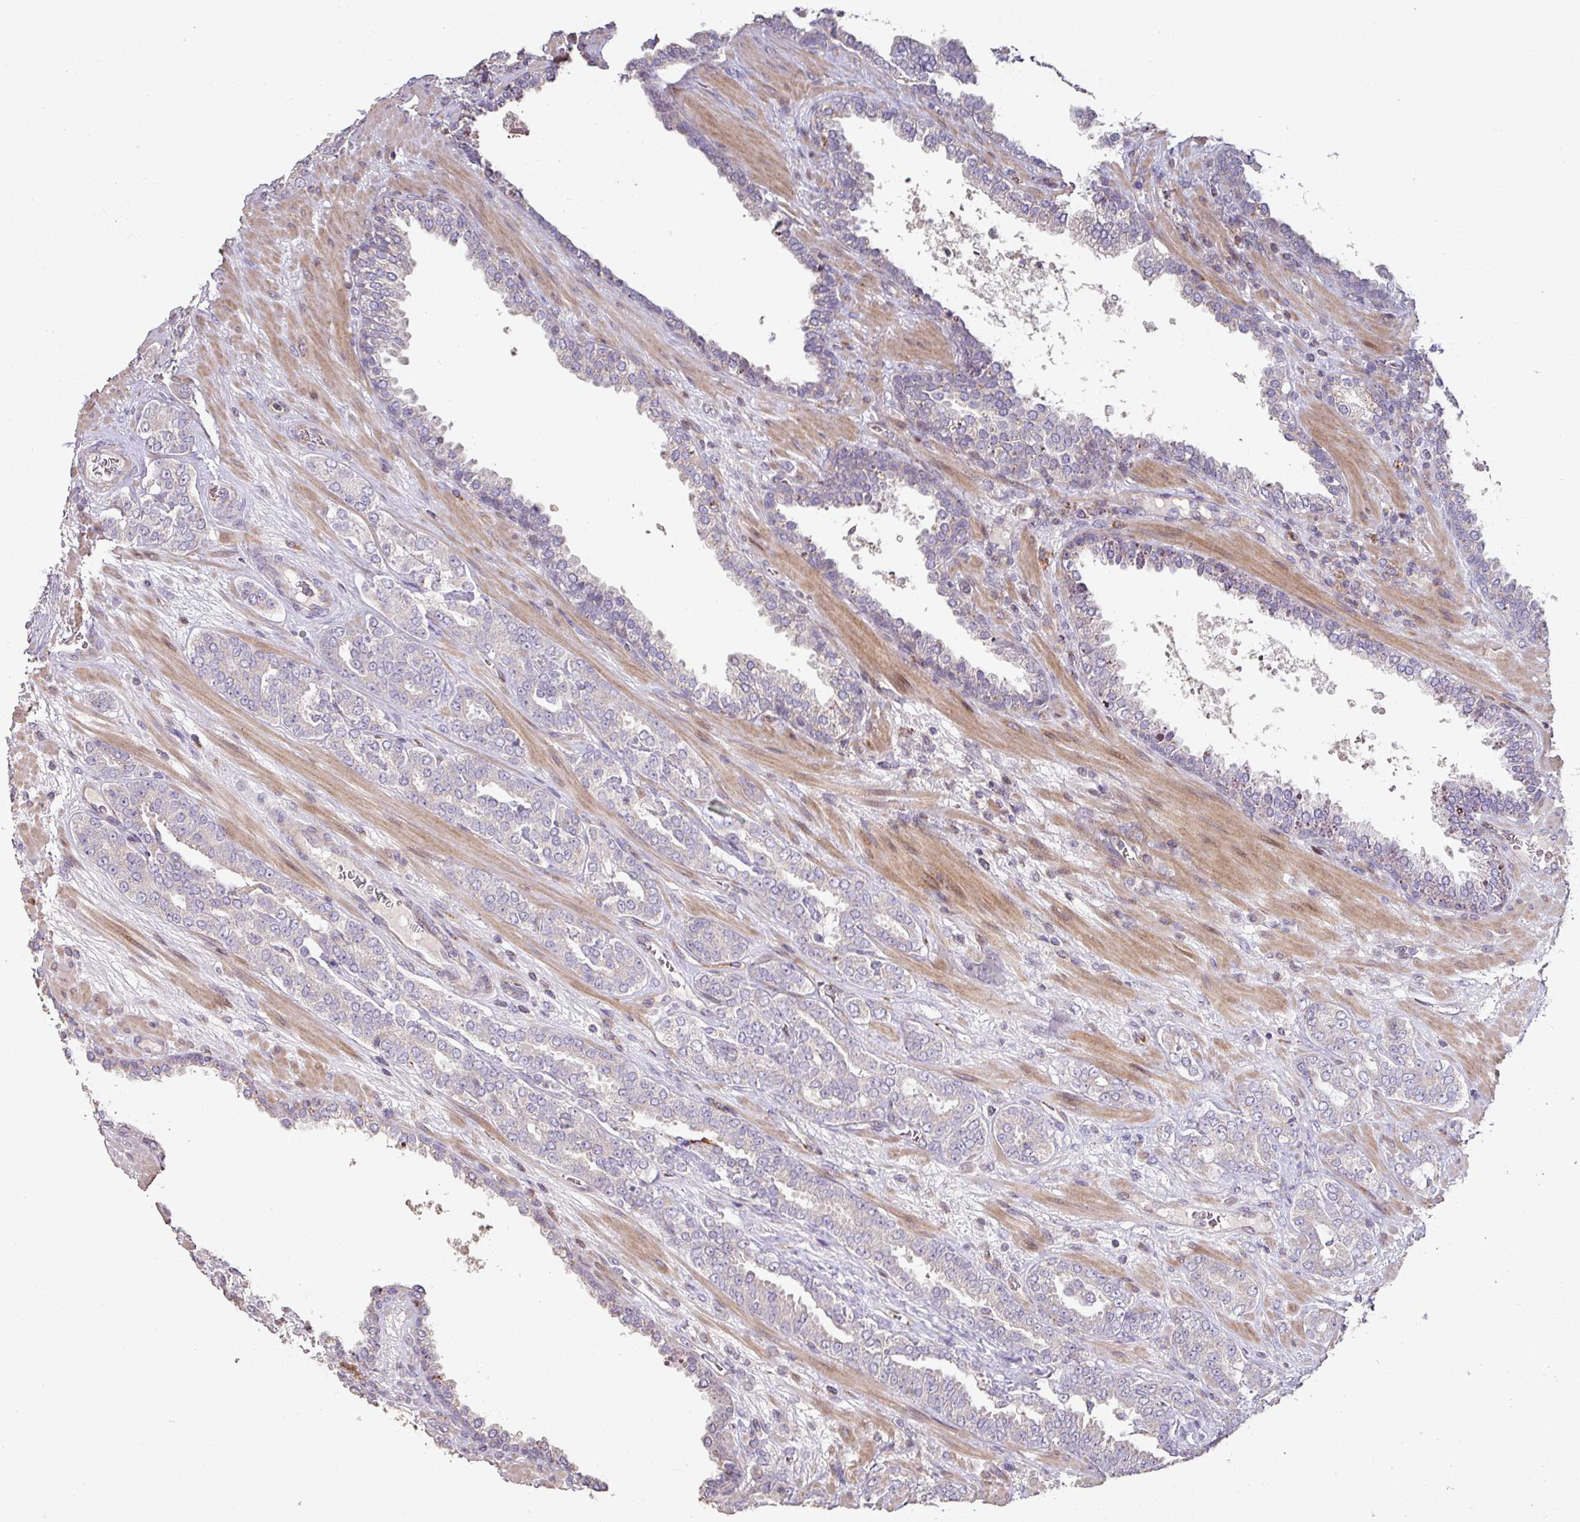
{"staining": {"intensity": "negative", "quantity": "none", "location": "none"}, "tissue": "prostate cancer", "cell_type": "Tumor cells", "image_type": "cancer", "snomed": [{"axis": "morphology", "description": "Adenocarcinoma, High grade"}, {"axis": "topography", "description": "Prostate"}], "caption": "Immunohistochemistry photomicrograph of human adenocarcinoma (high-grade) (prostate) stained for a protein (brown), which reveals no staining in tumor cells.", "gene": "RPL23A", "patient": {"sex": "male", "age": 71}}